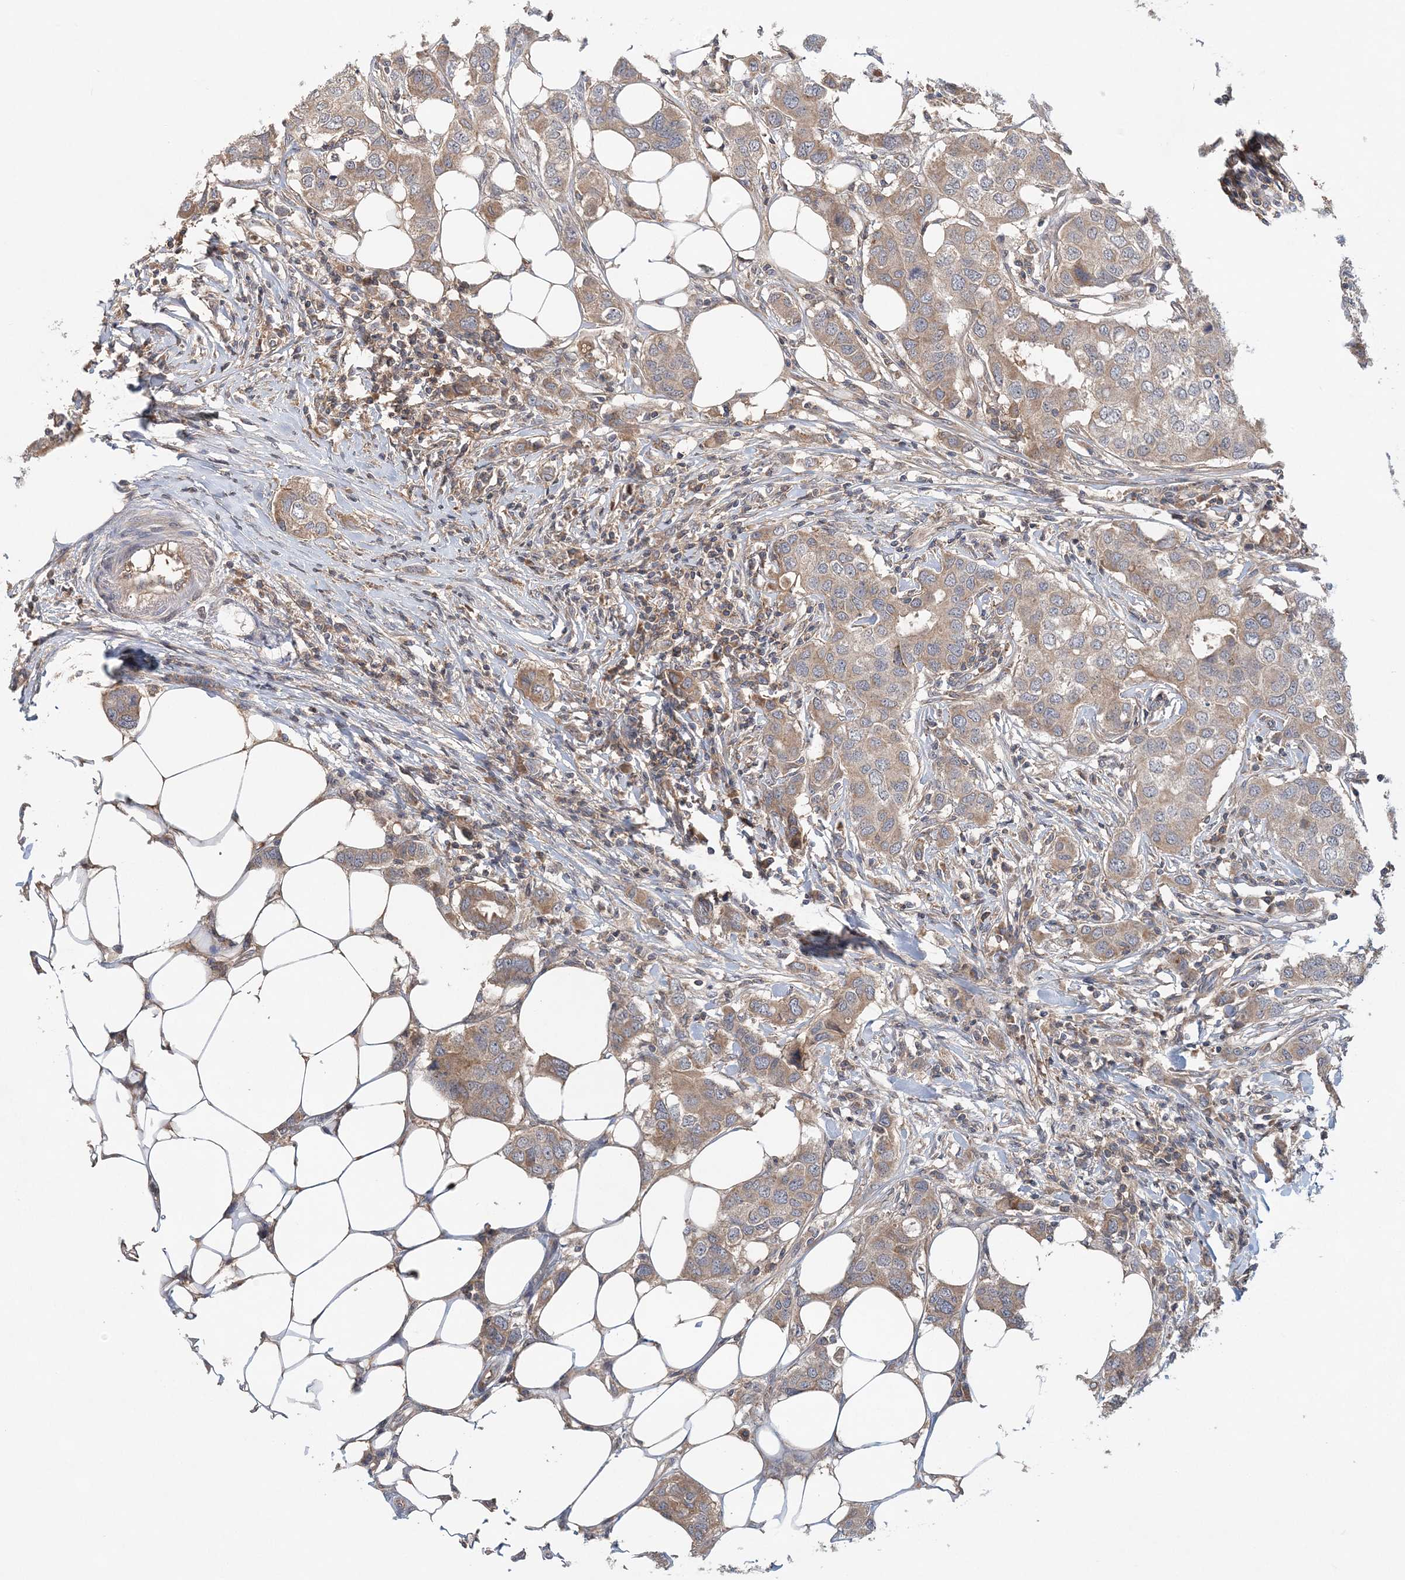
{"staining": {"intensity": "weak", "quantity": ">75%", "location": "cytoplasmic/membranous"}, "tissue": "breast cancer", "cell_type": "Tumor cells", "image_type": "cancer", "snomed": [{"axis": "morphology", "description": "Duct carcinoma"}, {"axis": "topography", "description": "Breast"}], "caption": "IHC (DAB) staining of breast cancer demonstrates weak cytoplasmic/membranous protein expression in about >75% of tumor cells. Nuclei are stained in blue.", "gene": "SYCP3", "patient": {"sex": "female", "age": 50}}